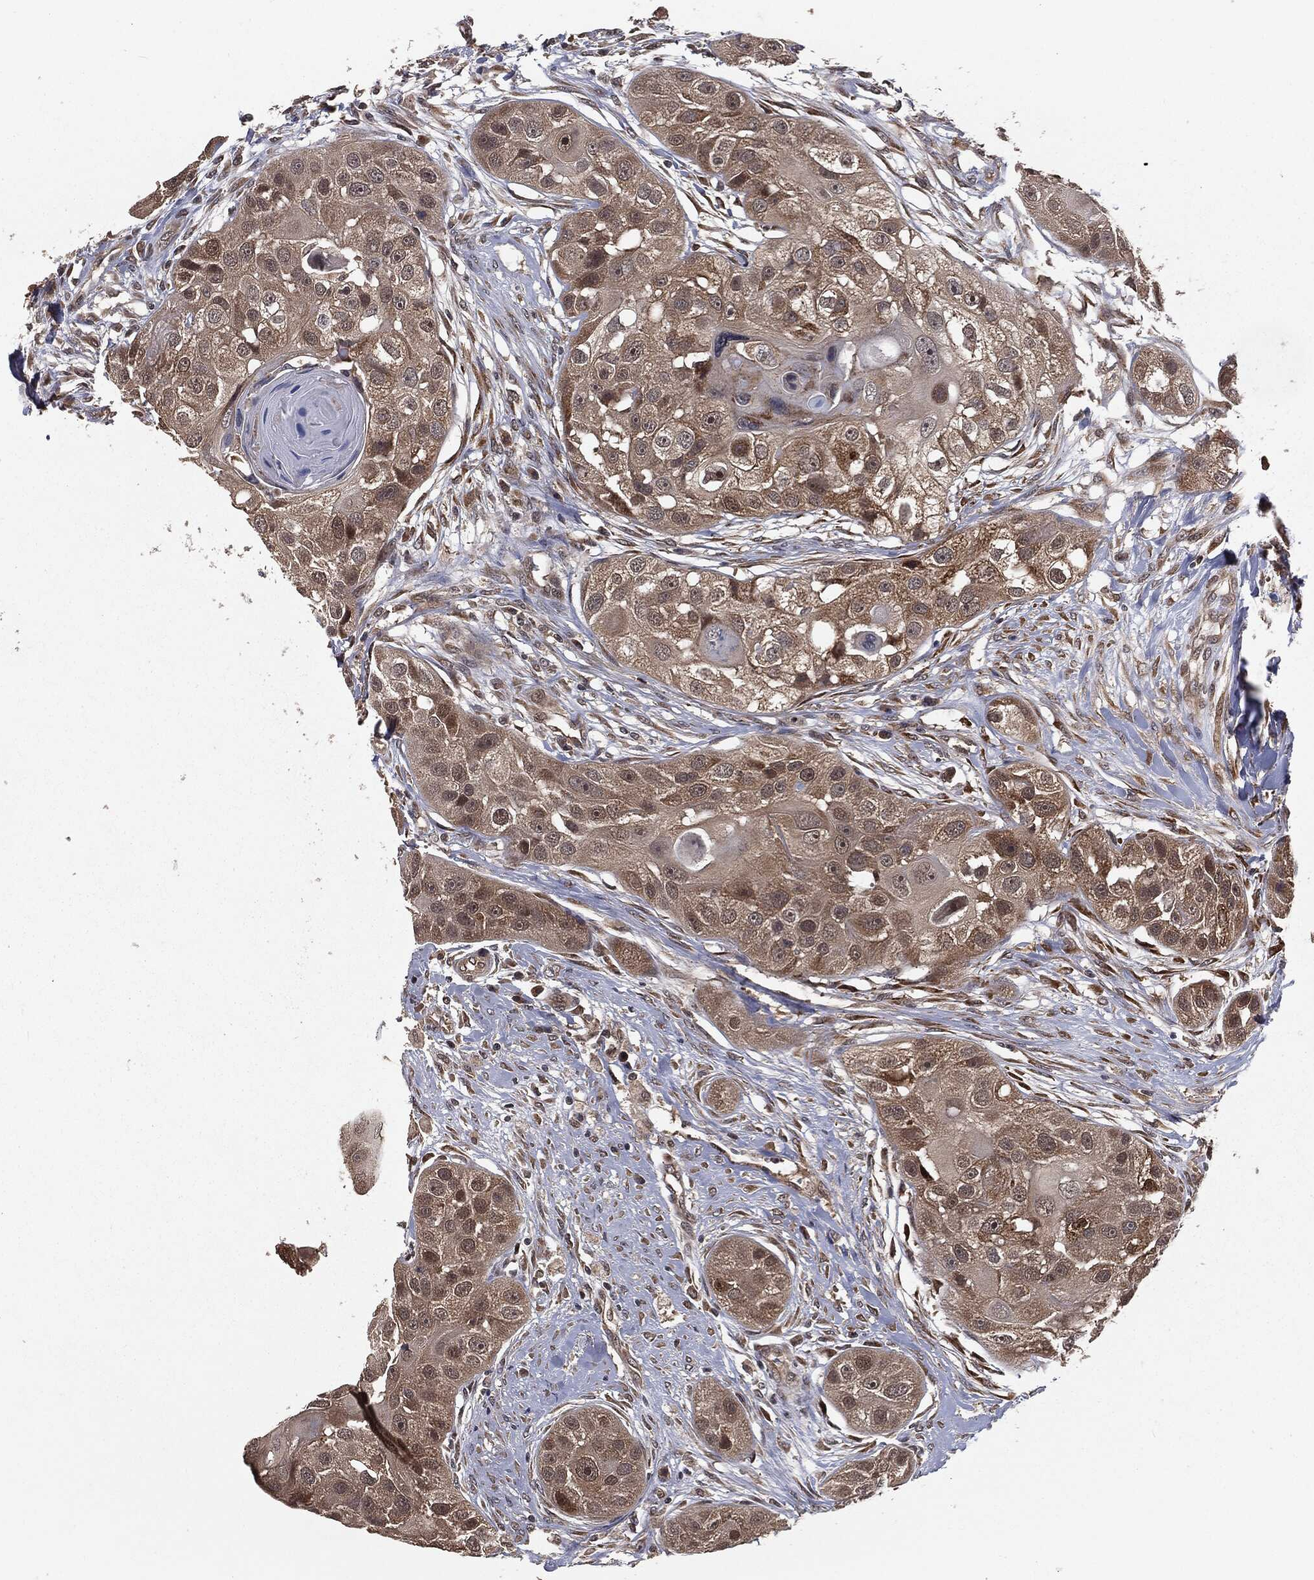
{"staining": {"intensity": "weak", "quantity": "25%-75%", "location": "cytoplasmic/membranous,nuclear"}, "tissue": "head and neck cancer", "cell_type": "Tumor cells", "image_type": "cancer", "snomed": [{"axis": "morphology", "description": "Normal tissue, NOS"}, {"axis": "morphology", "description": "Squamous cell carcinoma, NOS"}, {"axis": "topography", "description": "Skeletal muscle"}, {"axis": "topography", "description": "Head-Neck"}], "caption": "Human squamous cell carcinoma (head and neck) stained with a protein marker exhibits weak staining in tumor cells.", "gene": "FBXO7", "patient": {"sex": "male", "age": 51}}